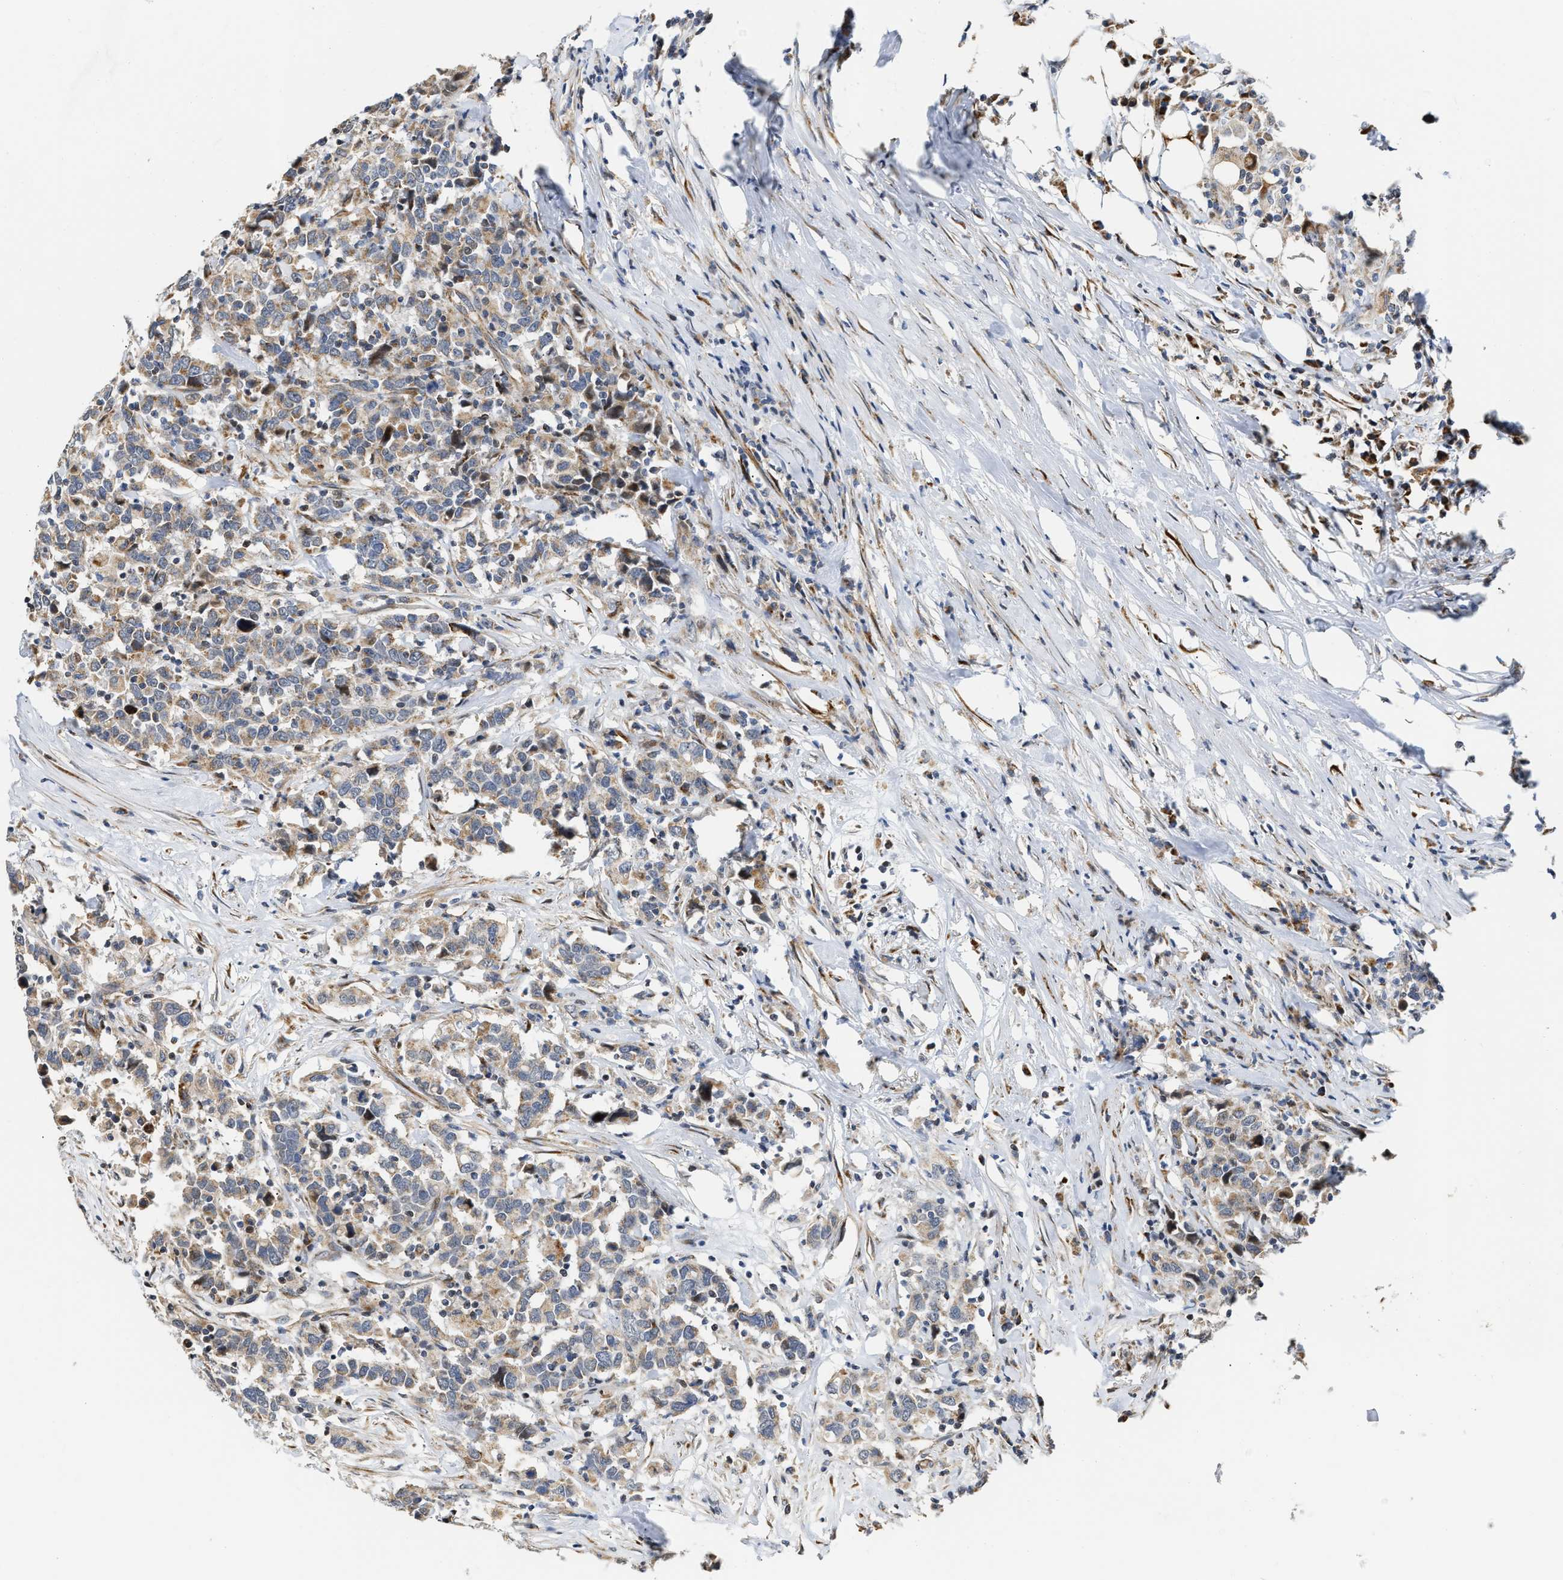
{"staining": {"intensity": "weak", "quantity": ">75%", "location": "cytoplasmic/membranous"}, "tissue": "urothelial cancer", "cell_type": "Tumor cells", "image_type": "cancer", "snomed": [{"axis": "morphology", "description": "Urothelial carcinoma, High grade"}, {"axis": "topography", "description": "Urinary bladder"}], "caption": "Protein staining demonstrates weak cytoplasmic/membranous expression in about >75% of tumor cells in urothelial carcinoma (high-grade).", "gene": "DEPTOR", "patient": {"sex": "male", "age": 61}}